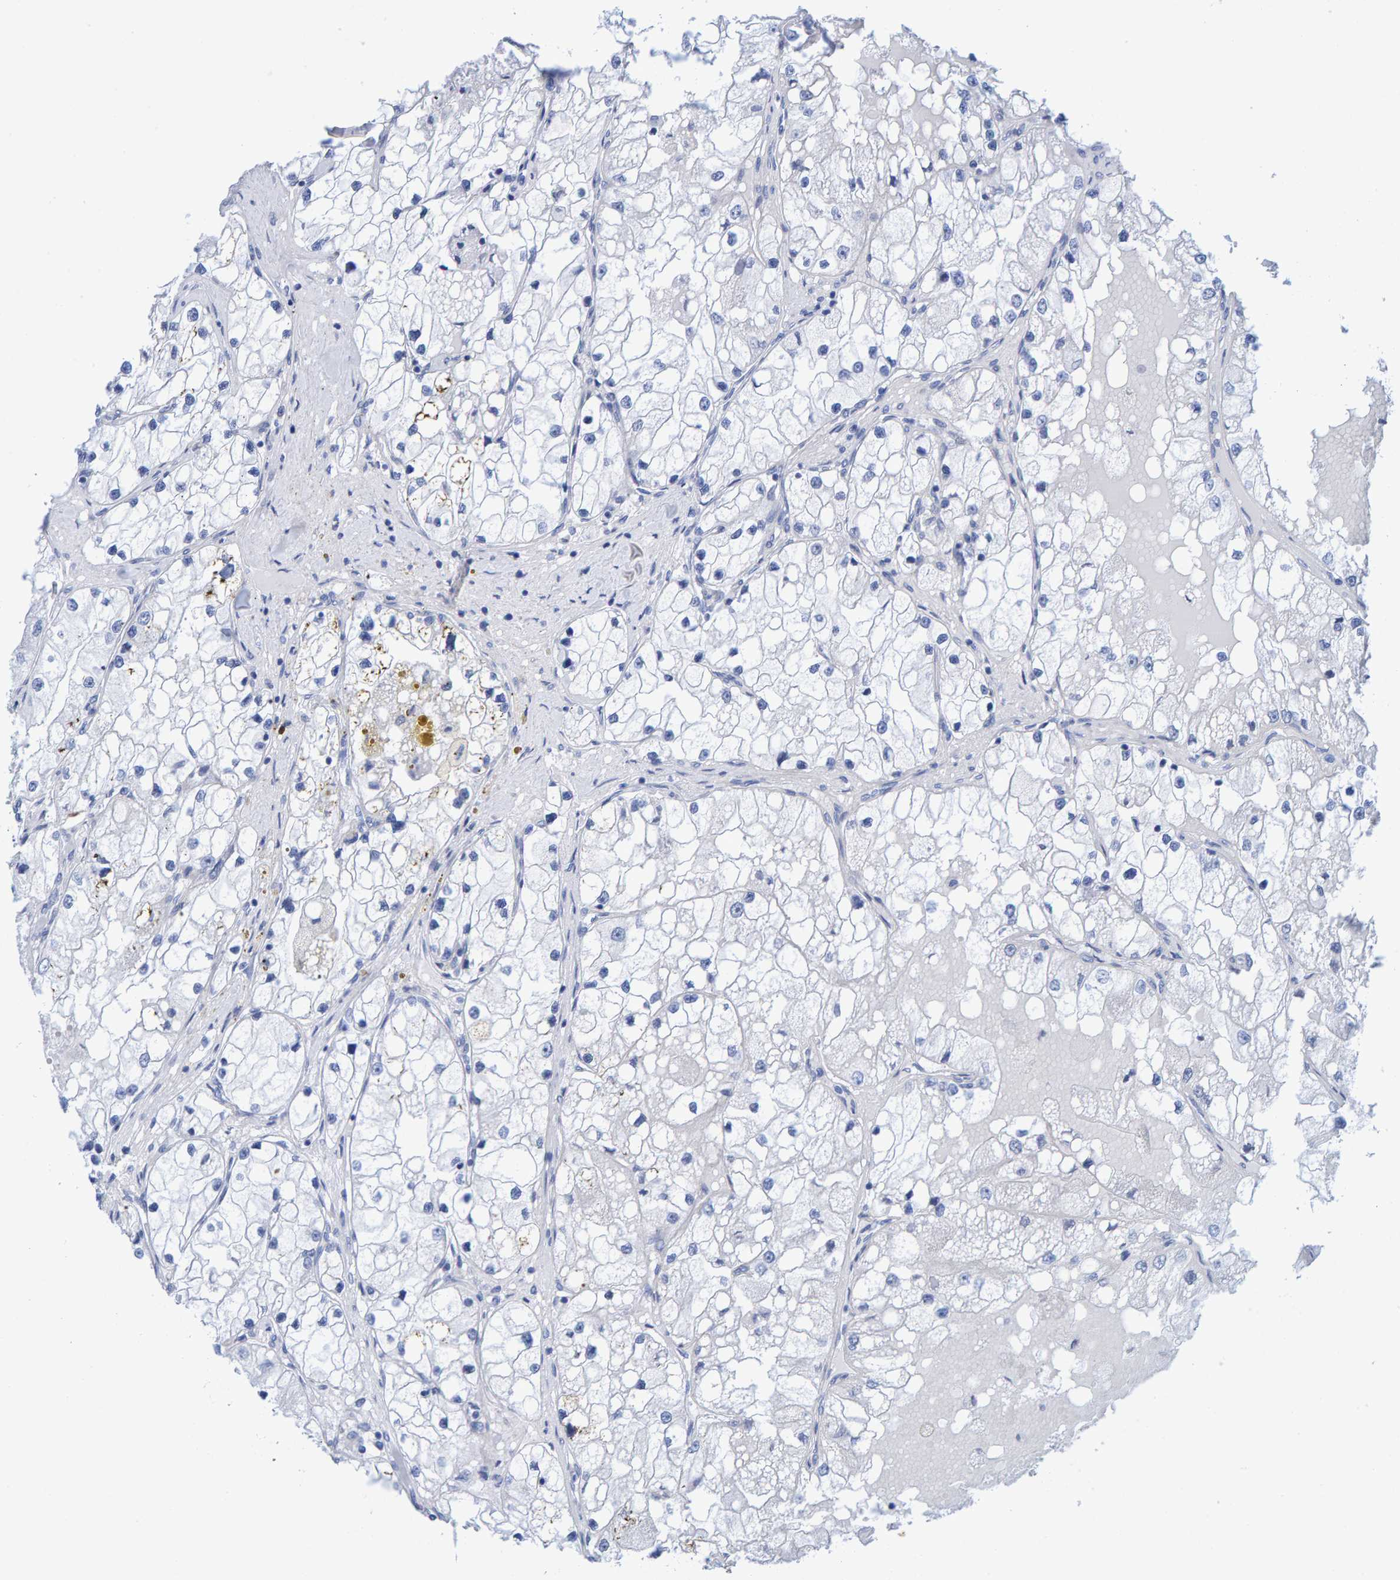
{"staining": {"intensity": "negative", "quantity": "none", "location": "none"}, "tissue": "renal cancer", "cell_type": "Tumor cells", "image_type": "cancer", "snomed": [{"axis": "morphology", "description": "Adenocarcinoma, NOS"}, {"axis": "topography", "description": "Kidney"}], "caption": "Image shows no protein positivity in tumor cells of renal cancer tissue.", "gene": "JAKMIP3", "patient": {"sex": "male", "age": 68}}